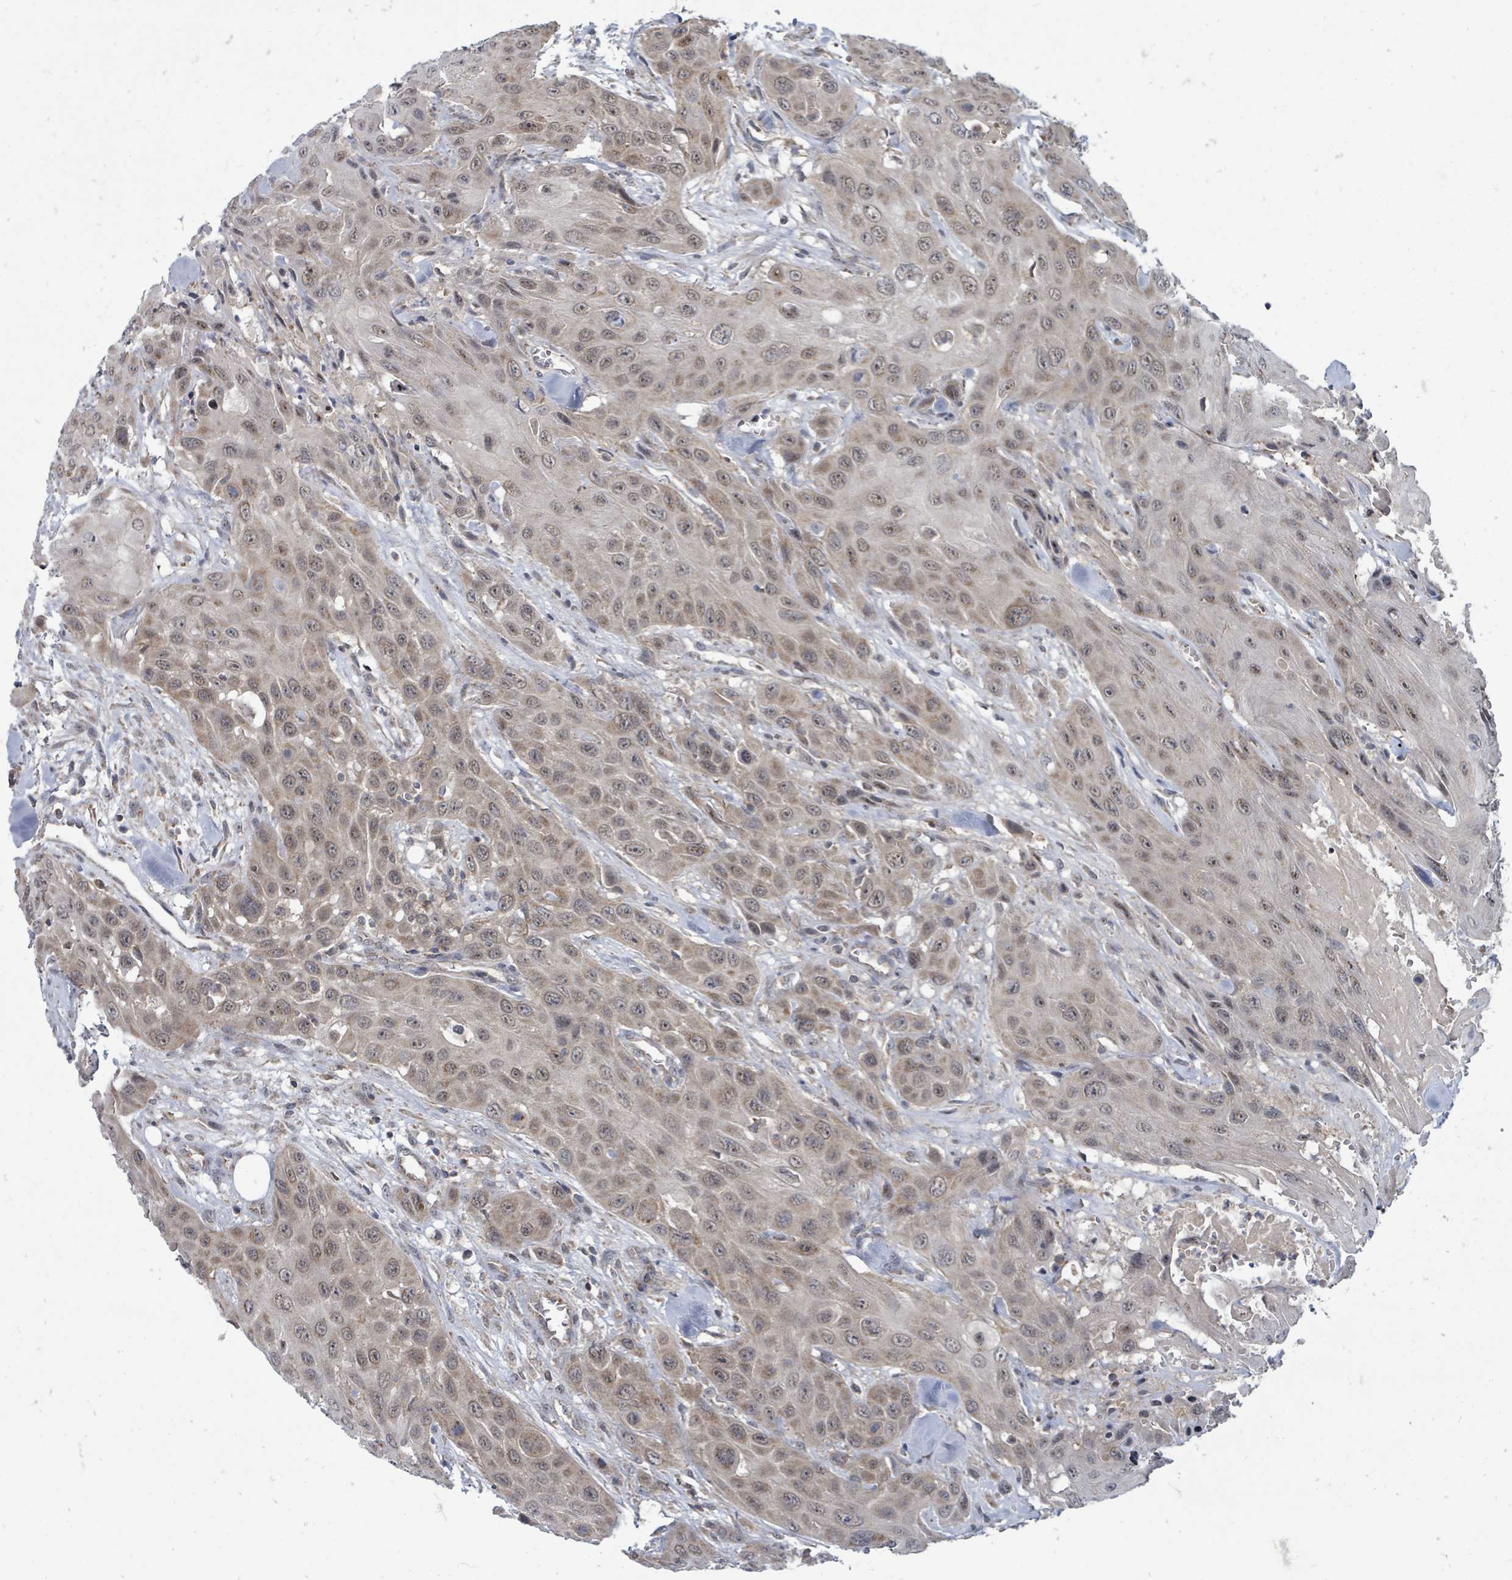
{"staining": {"intensity": "weak", "quantity": ">75%", "location": "cytoplasmic/membranous,nuclear"}, "tissue": "head and neck cancer", "cell_type": "Tumor cells", "image_type": "cancer", "snomed": [{"axis": "morphology", "description": "Squamous cell carcinoma, NOS"}, {"axis": "topography", "description": "Head-Neck"}], "caption": "Immunohistochemical staining of head and neck squamous cell carcinoma displays low levels of weak cytoplasmic/membranous and nuclear staining in about >75% of tumor cells. Immunohistochemistry stains the protein of interest in brown and the nuclei are stained blue.", "gene": "MAGOHB", "patient": {"sex": "male", "age": 81}}